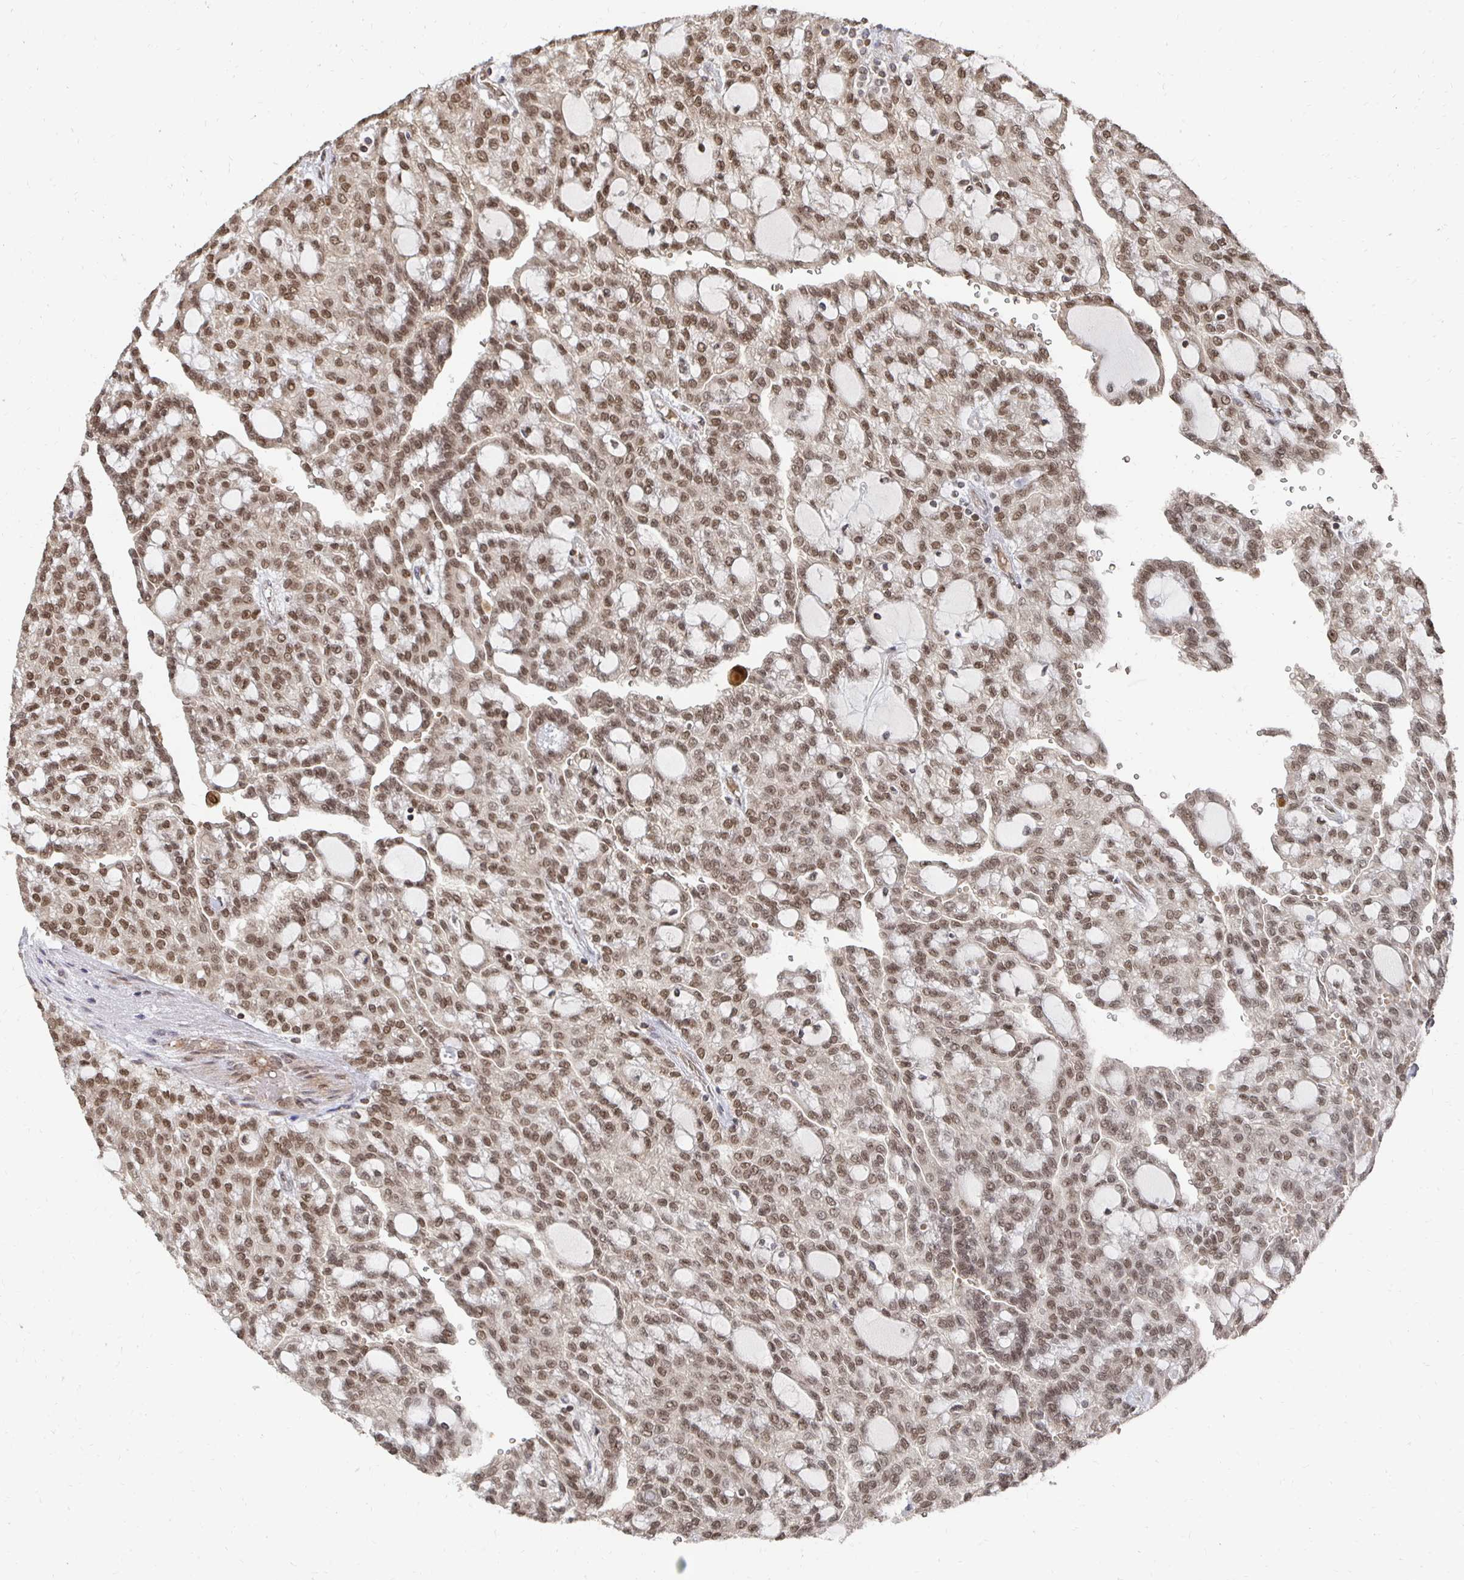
{"staining": {"intensity": "strong", "quantity": "25%-75%", "location": "nuclear"}, "tissue": "renal cancer", "cell_type": "Tumor cells", "image_type": "cancer", "snomed": [{"axis": "morphology", "description": "Adenocarcinoma, NOS"}, {"axis": "topography", "description": "Kidney"}], "caption": "About 25%-75% of tumor cells in human renal cancer (adenocarcinoma) reveal strong nuclear protein positivity as visualized by brown immunohistochemical staining.", "gene": "GTF3C6", "patient": {"sex": "male", "age": 63}}